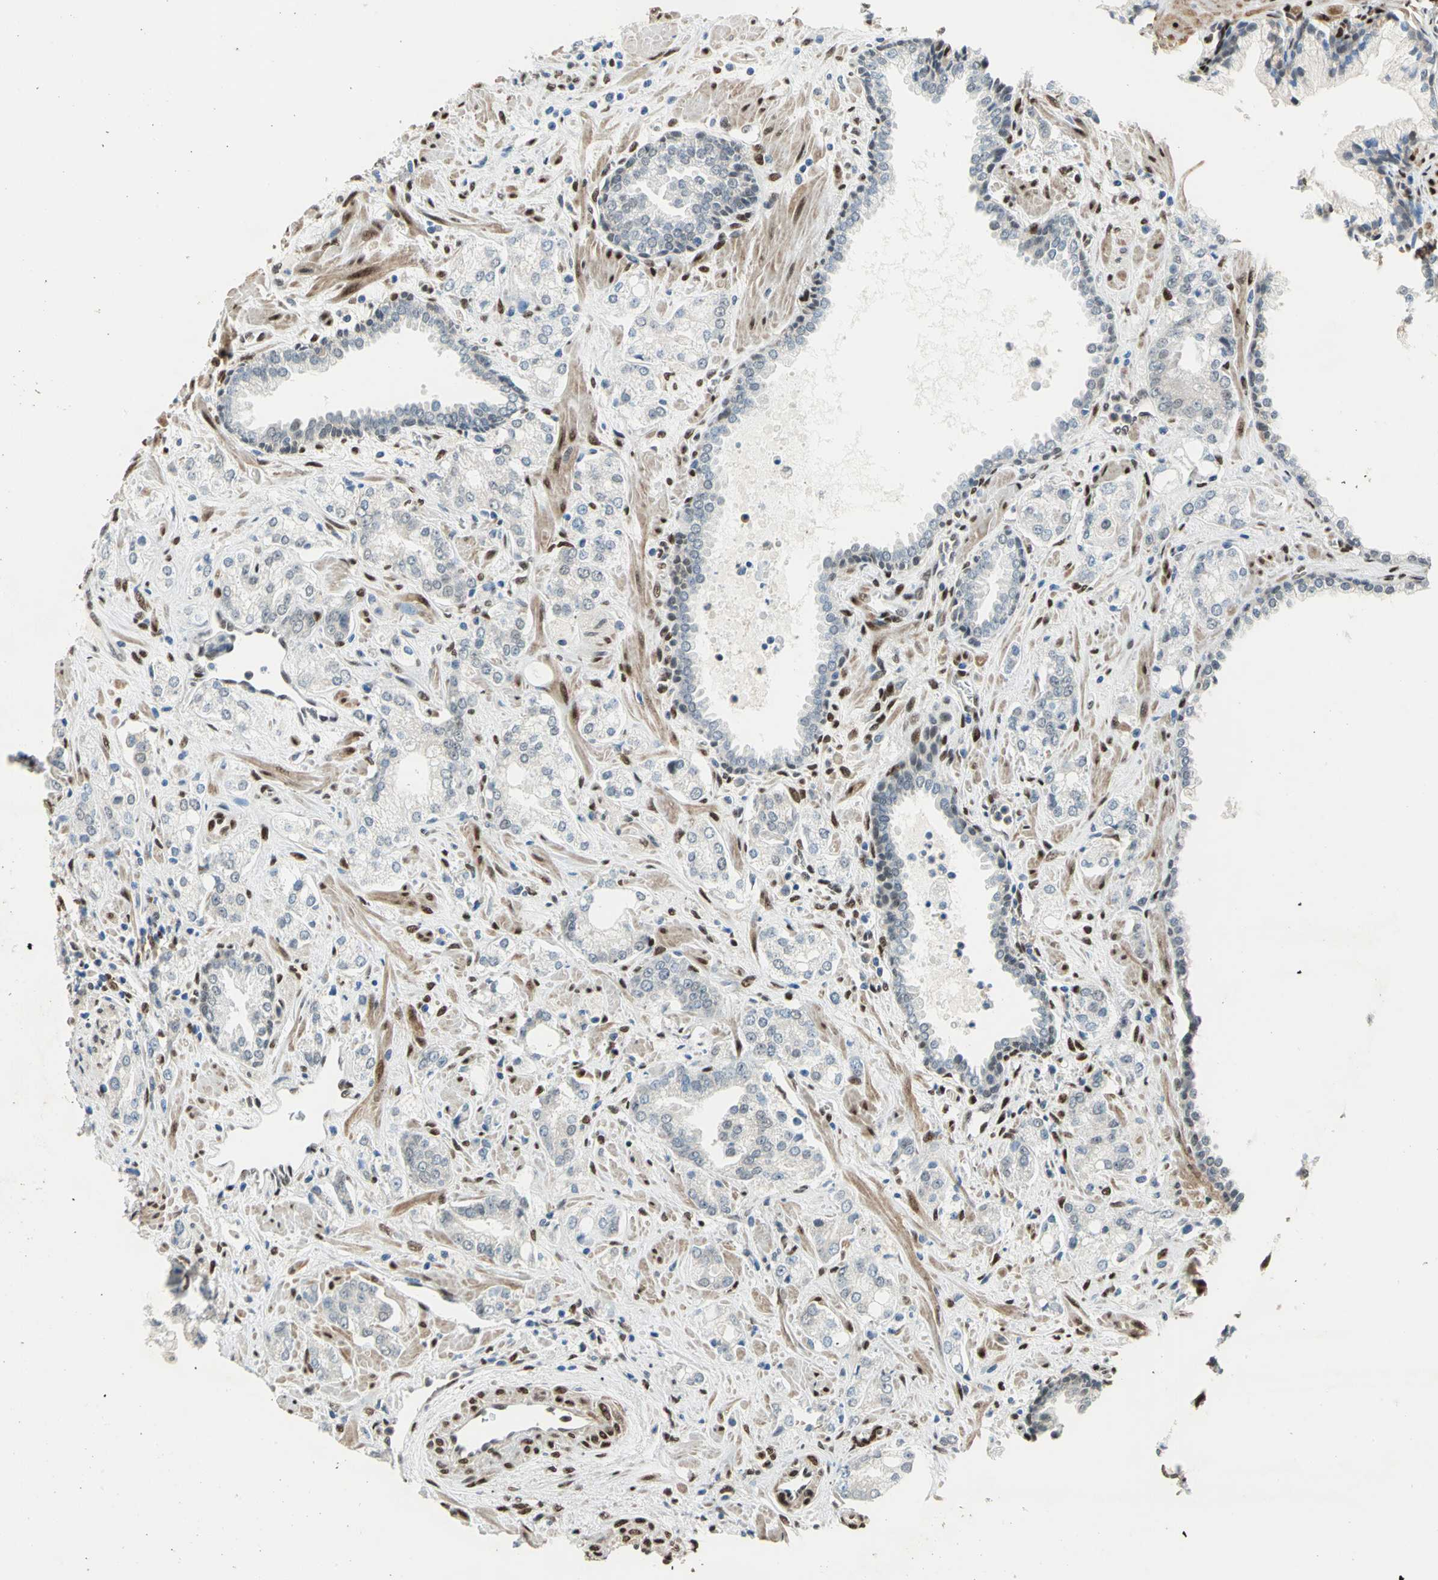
{"staining": {"intensity": "weak", "quantity": "<25%", "location": "cytoplasmic/membranous"}, "tissue": "prostate cancer", "cell_type": "Tumor cells", "image_type": "cancer", "snomed": [{"axis": "morphology", "description": "Adenocarcinoma, High grade"}, {"axis": "topography", "description": "Prostate"}], "caption": "Protein analysis of adenocarcinoma (high-grade) (prostate) displays no significant staining in tumor cells.", "gene": "RBFOX2", "patient": {"sex": "male", "age": 67}}